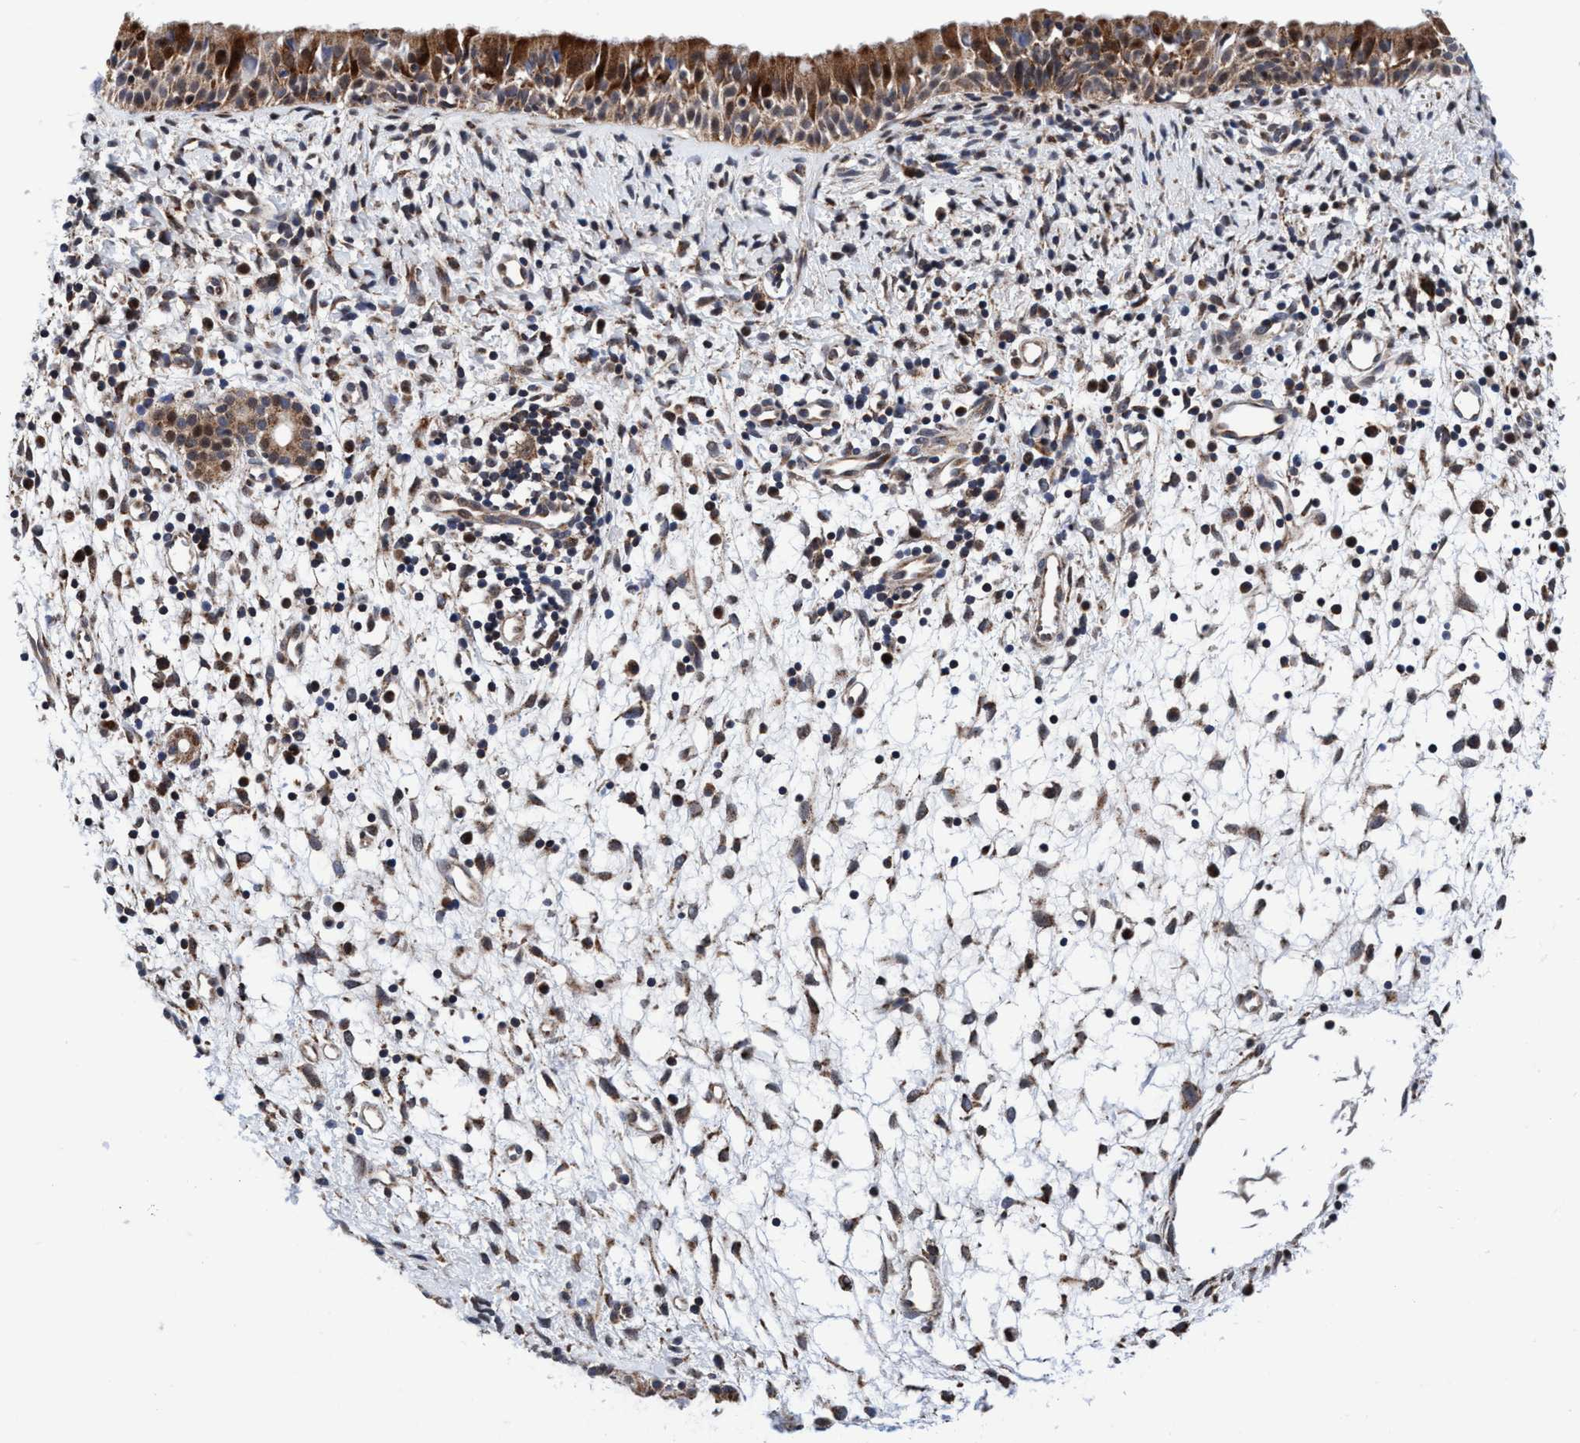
{"staining": {"intensity": "moderate", "quantity": ">75%", "location": "cytoplasmic/membranous"}, "tissue": "nasopharynx", "cell_type": "Respiratory epithelial cells", "image_type": "normal", "snomed": [{"axis": "morphology", "description": "Normal tissue, NOS"}, {"axis": "topography", "description": "Nasopharynx"}], "caption": "IHC image of normal human nasopharynx stained for a protein (brown), which exhibits medium levels of moderate cytoplasmic/membranous expression in about >75% of respiratory epithelial cells.", "gene": "AGAP2", "patient": {"sex": "male", "age": 22}}